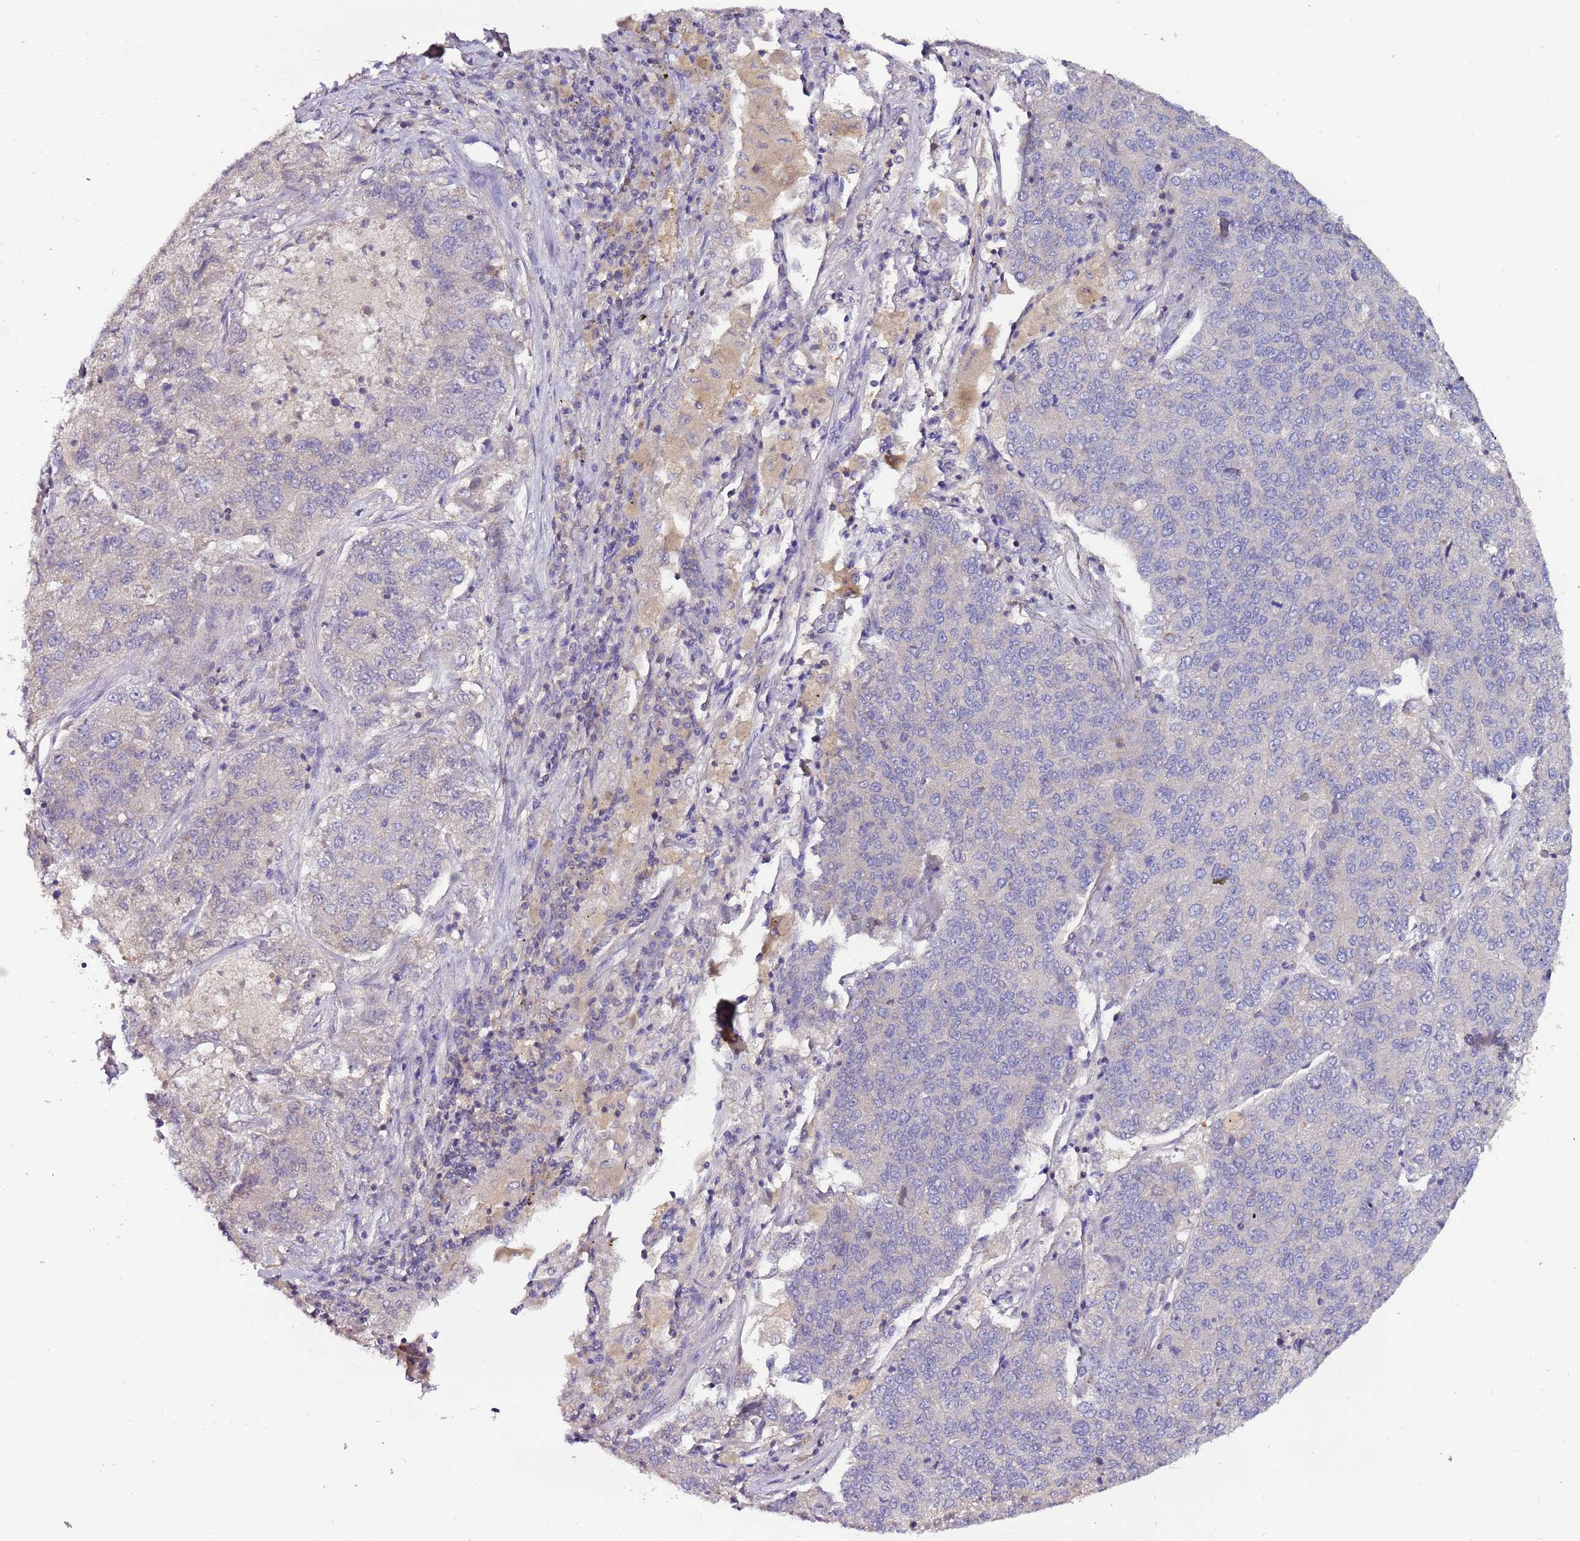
{"staining": {"intensity": "negative", "quantity": "none", "location": "none"}, "tissue": "lung cancer", "cell_type": "Tumor cells", "image_type": "cancer", "snomed": [{"axis": "morphology", "description": "Adenocarcinoma, NOS"}, {"axis": "topography", "description": "Lung"}], "caption": "DAB immunohistochemical staining of human lung adenocarcinoma reveals no significant positivity in tumor cells.", "gene": "IGIP", "patient": {"sex": "male", "age": 49}}